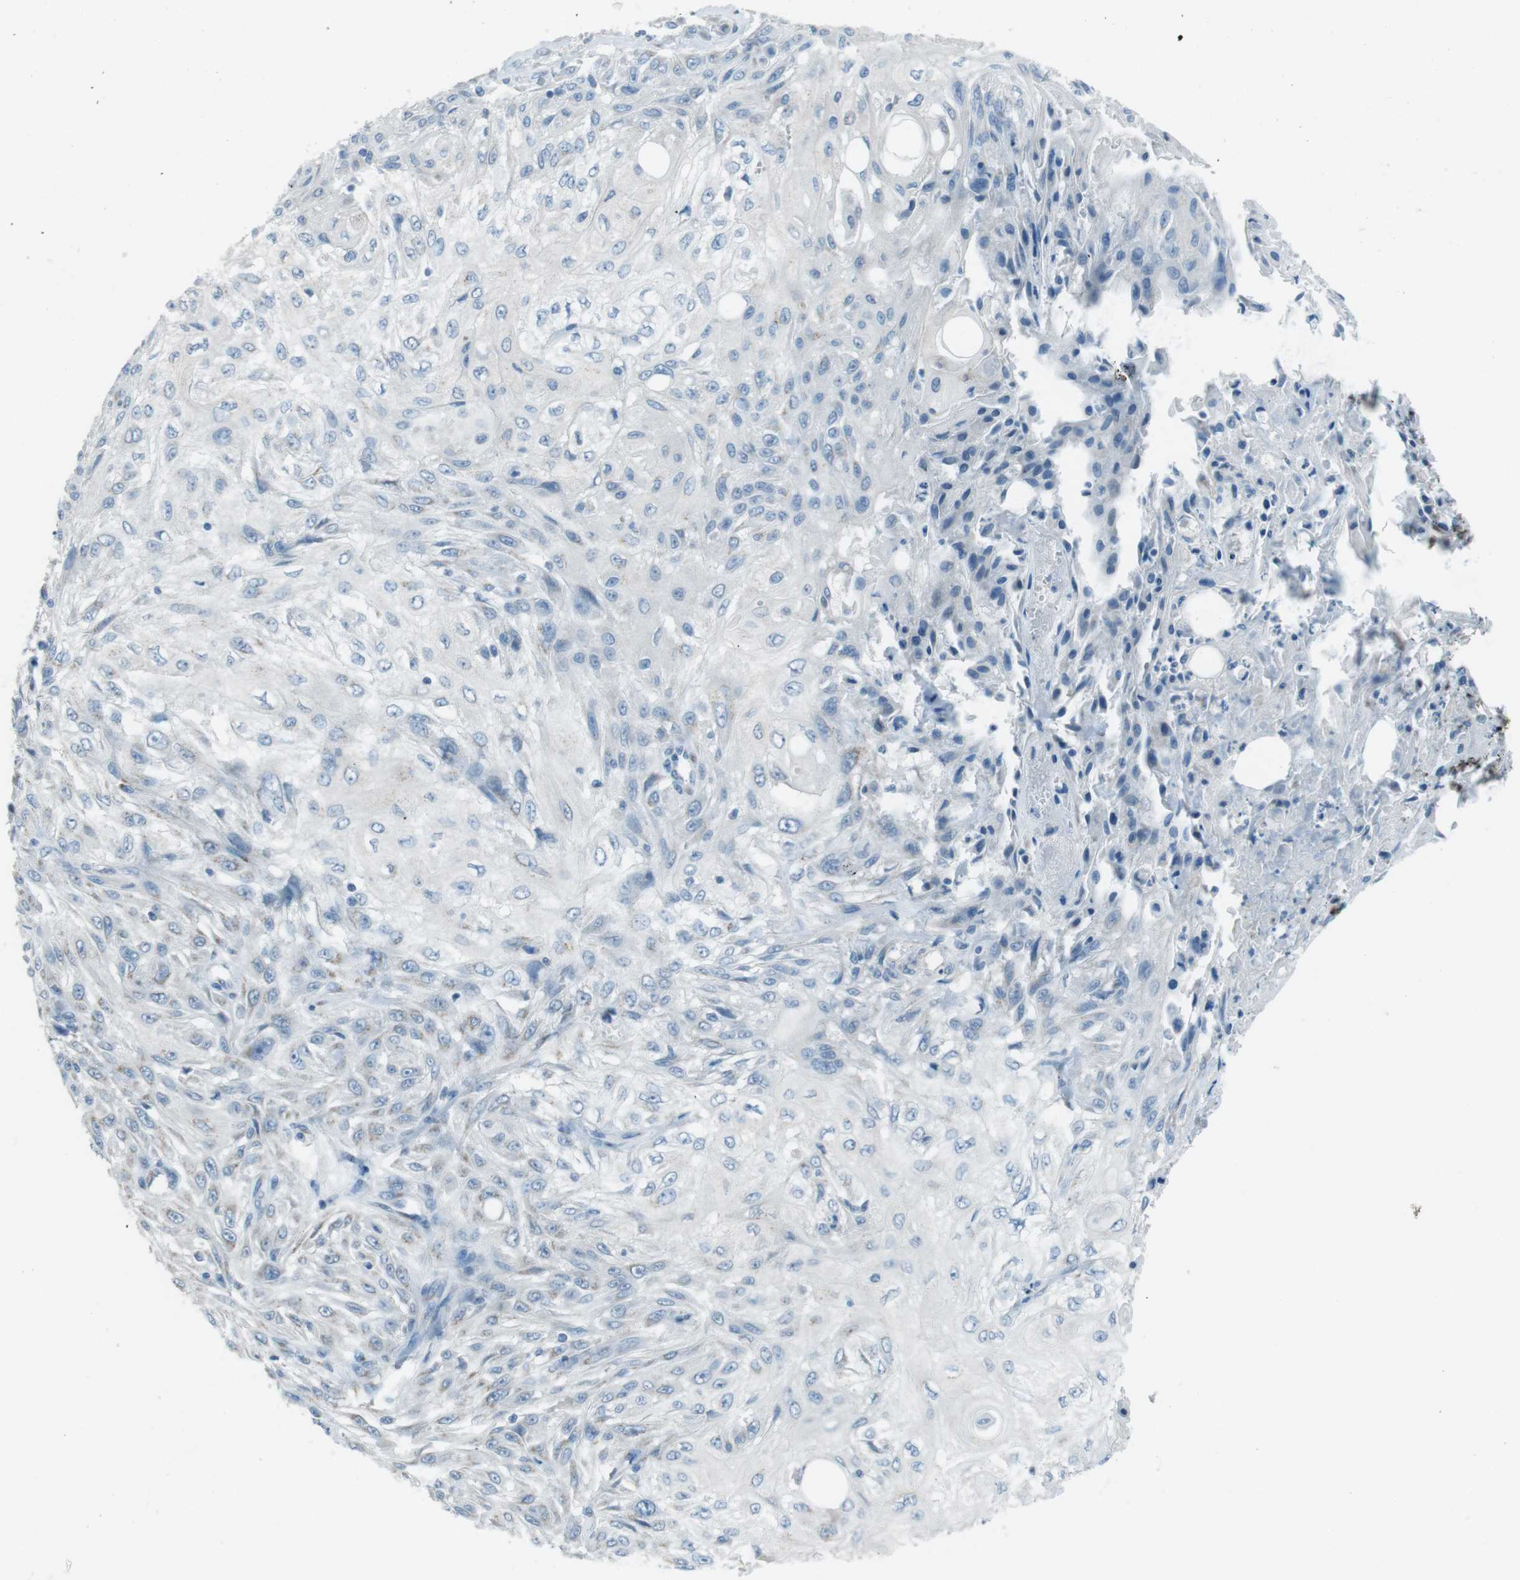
{"staining": {"intensity": "weak", "quantity": "<25%", "location": "cytoplasmic/membranous"}, "tissue": "skin cancer", "cell_type": "Tumor cells", "image_type": "cancer", "snomed": [{"axis": "morphology", "description": "Squamous cell carcinoma, NOS"}, {"axis": "topography", "description": "Skin"}], "caption": "An IHC histopathology image of skin squamous cell carcinoma is shown. There is no staining in tumor cells of skin squamous cell carcinoma. The staining was performed using DAB to visualize the protein expression in brown, while the nuclei were stained in blue with hematoxylin (Magnification: 20x).", "gene": "TXNDC15", "patient": {"sex": "male", "age": 75}}